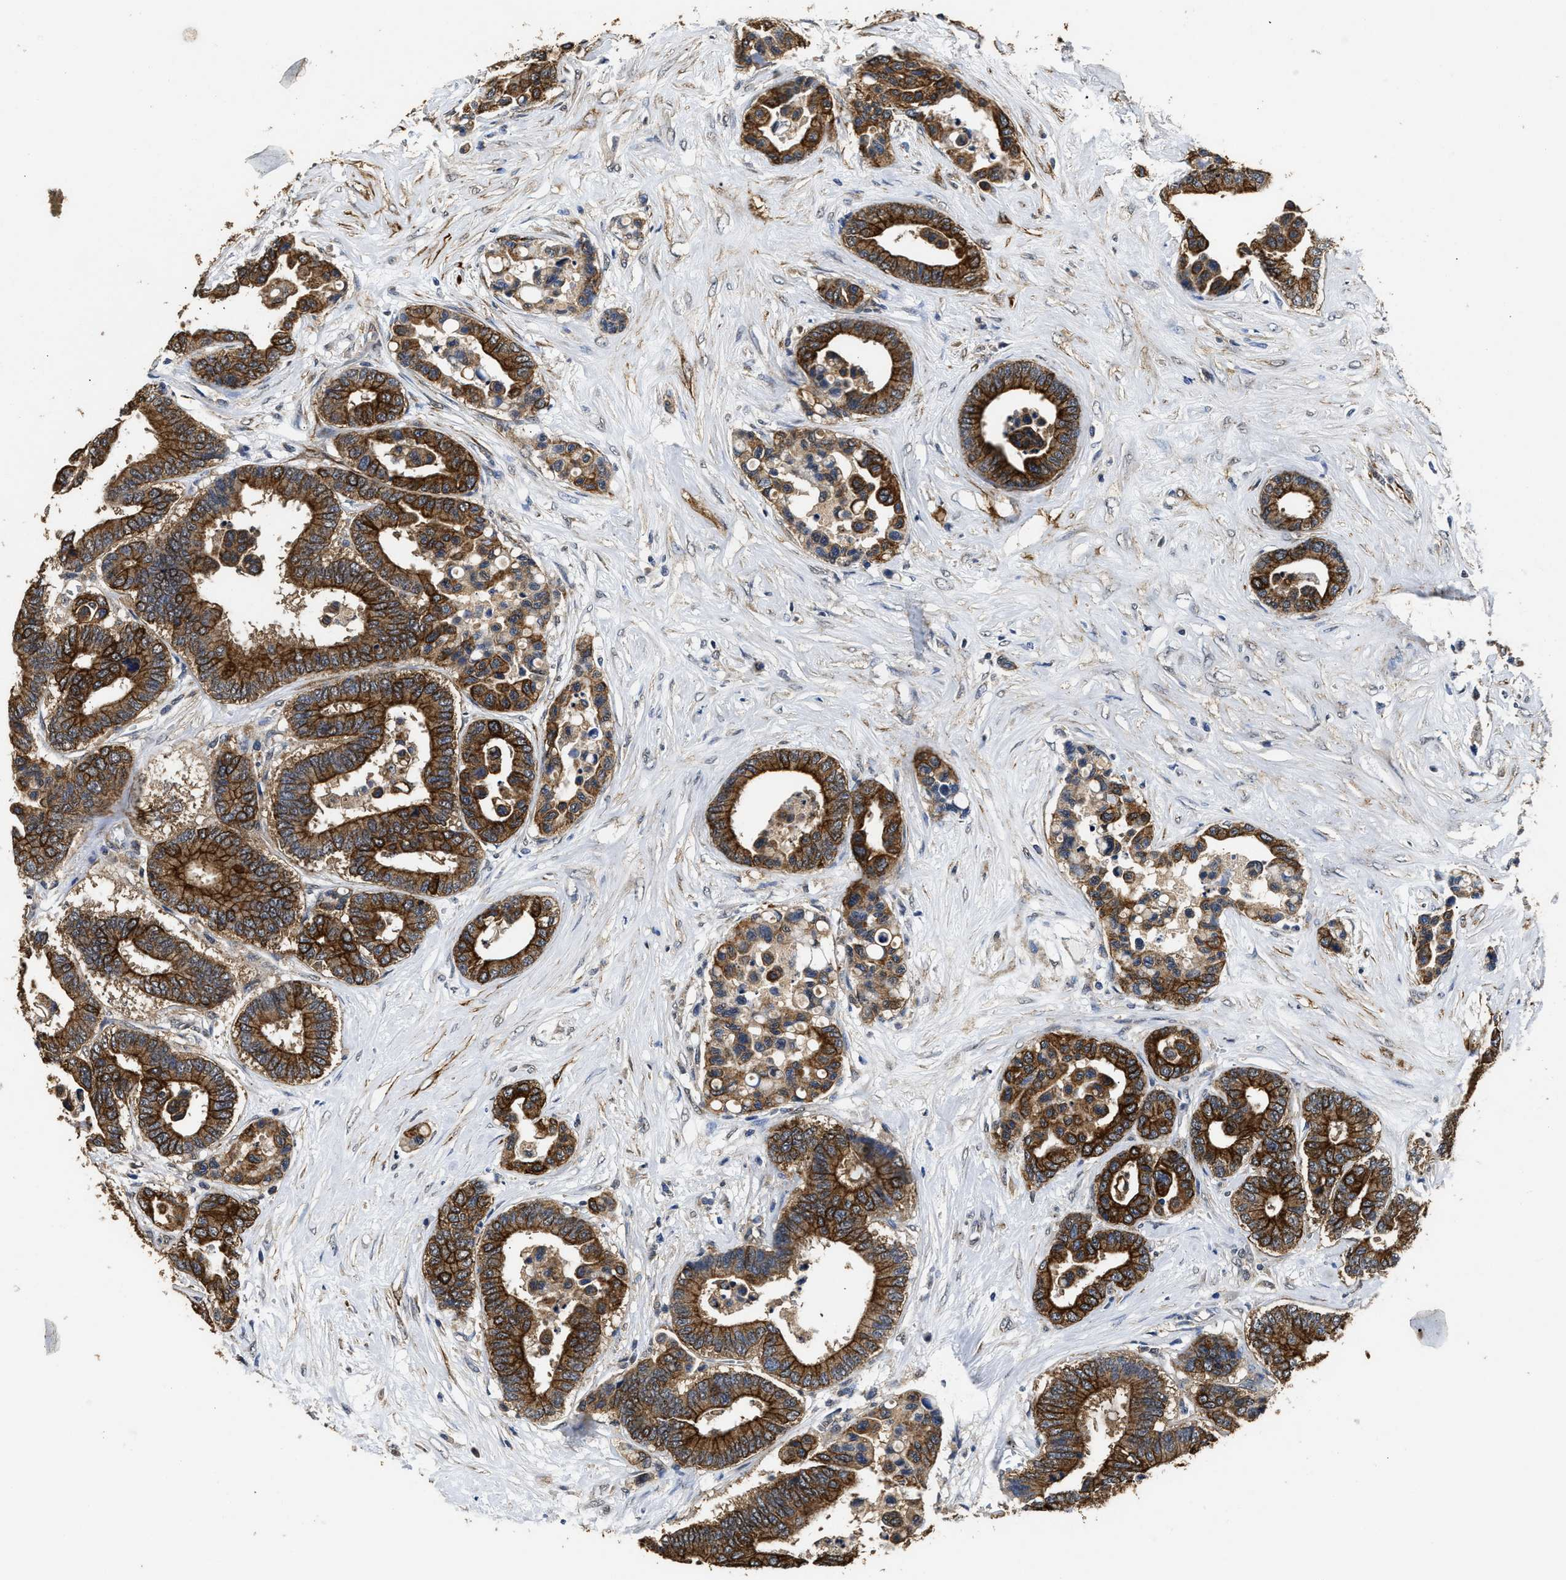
{"staining": {"intensity": "strong", "quantity": ">75%", "location": "cytoplasmic/membranous"}, "tissue": "colorectal cancer", "cell_type": "Tumor cells", "image_type": "cancer", "snomed": [{"axis": "morphology", "description": "Normal tissue, NOS"}, {"axis": "morphology", "description": "Adenocarcinoma, NOS"}, {"axis": "topography", "description": "Colon"}], "caption": "Immunohistochemistry of colorectal cancer (adenocarcinoma) shows high levels of strong cytoplasmic/membranous staining in approximately >75% of tumor cells. Immunohistochemistry stains the protein of interest in brown and the nuclei are stained blue.", "gene": "CTNNA1", "patient": {"sex": "male", "age": 82}}